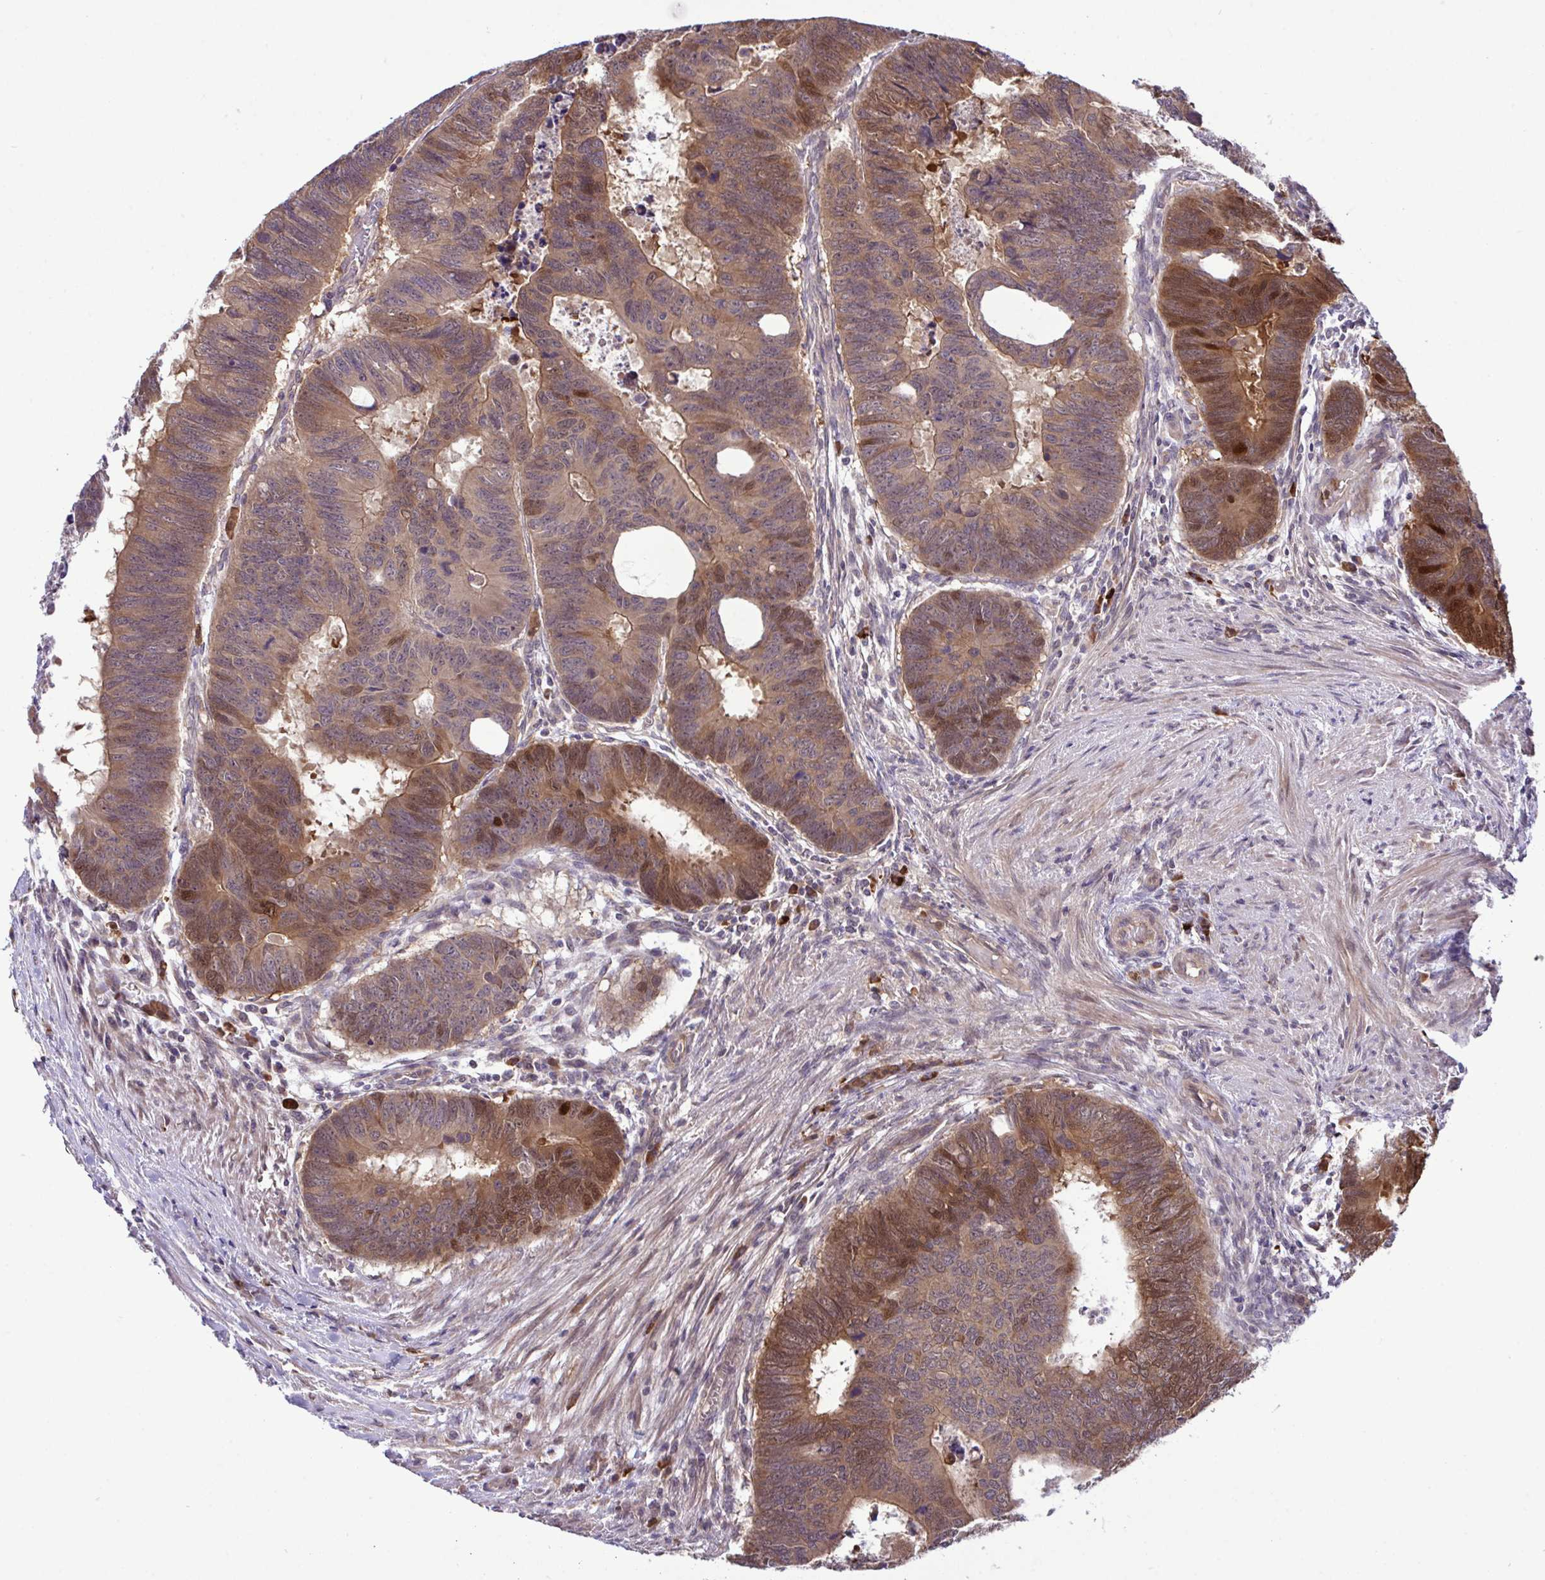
{"staining": {"intensity": "moderate", "quantity": "25%-75%", "location": "cytoplasmic/membranous,nuclear"}, "tissue": "colorectal cancer", "cell_type": "Tumor cells", "image_type": "cancer", "snomed": [{"axis": "morphology", "description": "Adenocarcinoma, NOS"}, {"axis": "topography", "description": "Colon"}], "caption": "Colorectal cancer (adenocarcinoma) was stained to show a protein in brown. There is medium levels of moderate cytoplasmic/membranous and nuclear staining in about 25%-75% of tumor cells. (DAB IHC, brown staining for protein, blue staining for nuclei).", "gene": "CMPK1", "patient": {"sex": "male", "age": 62}}